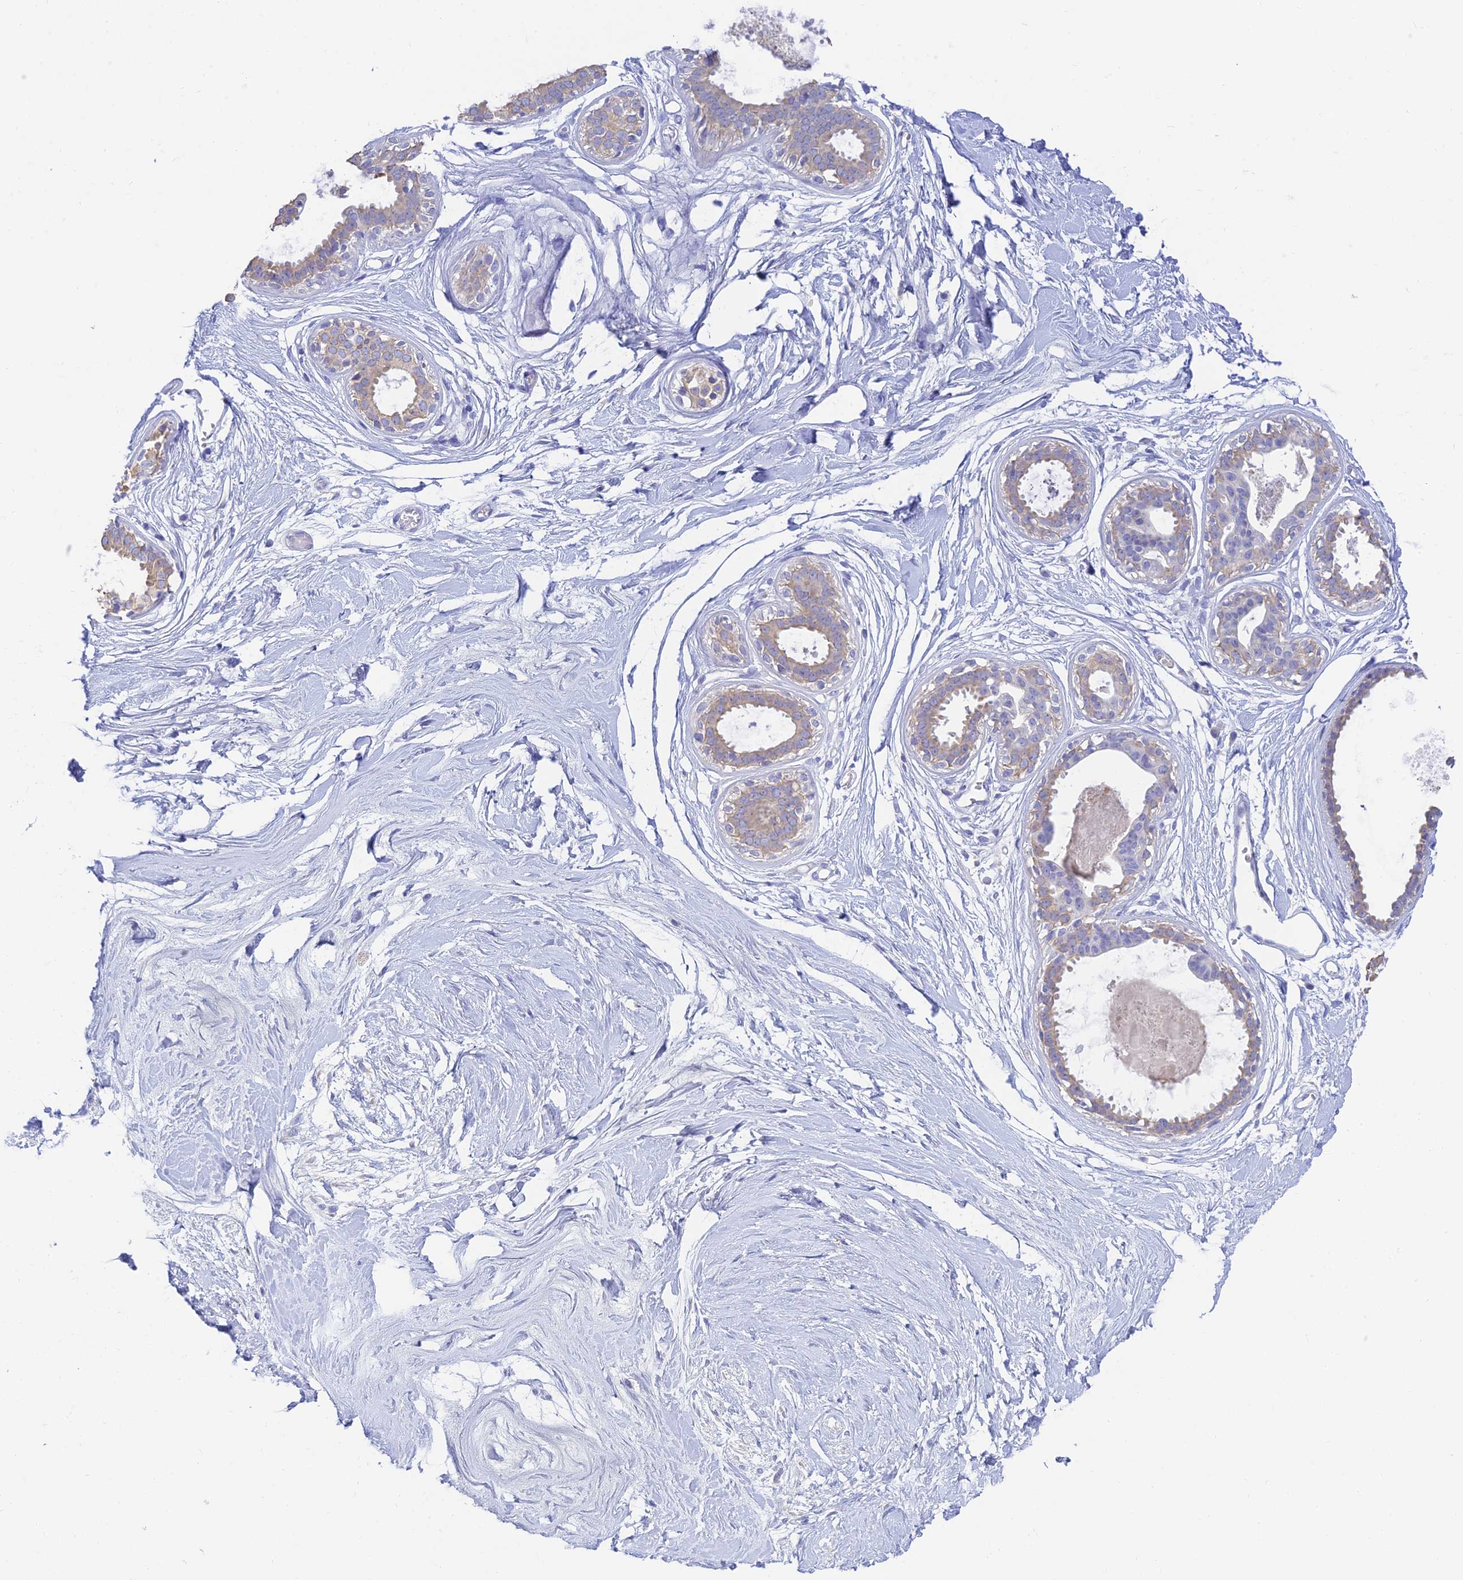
{"staining": {"intensity": "negative", "quantity": "none", "location": "none"}, "tissue": "breast", "cell_type": "Adipocytes", "image_type": "normal", "snomed": [{"axis": "morphology", "description": "Normal tissue, NOS"}, {"axis": "topography", "description": "Breast"}], "caption": "Breast stained for a protein using immunohistochemistry (IHC) exhibits no expression adipocytes.", "gene": "INTS13", "patient": {"sex": "female", "age": 45}}